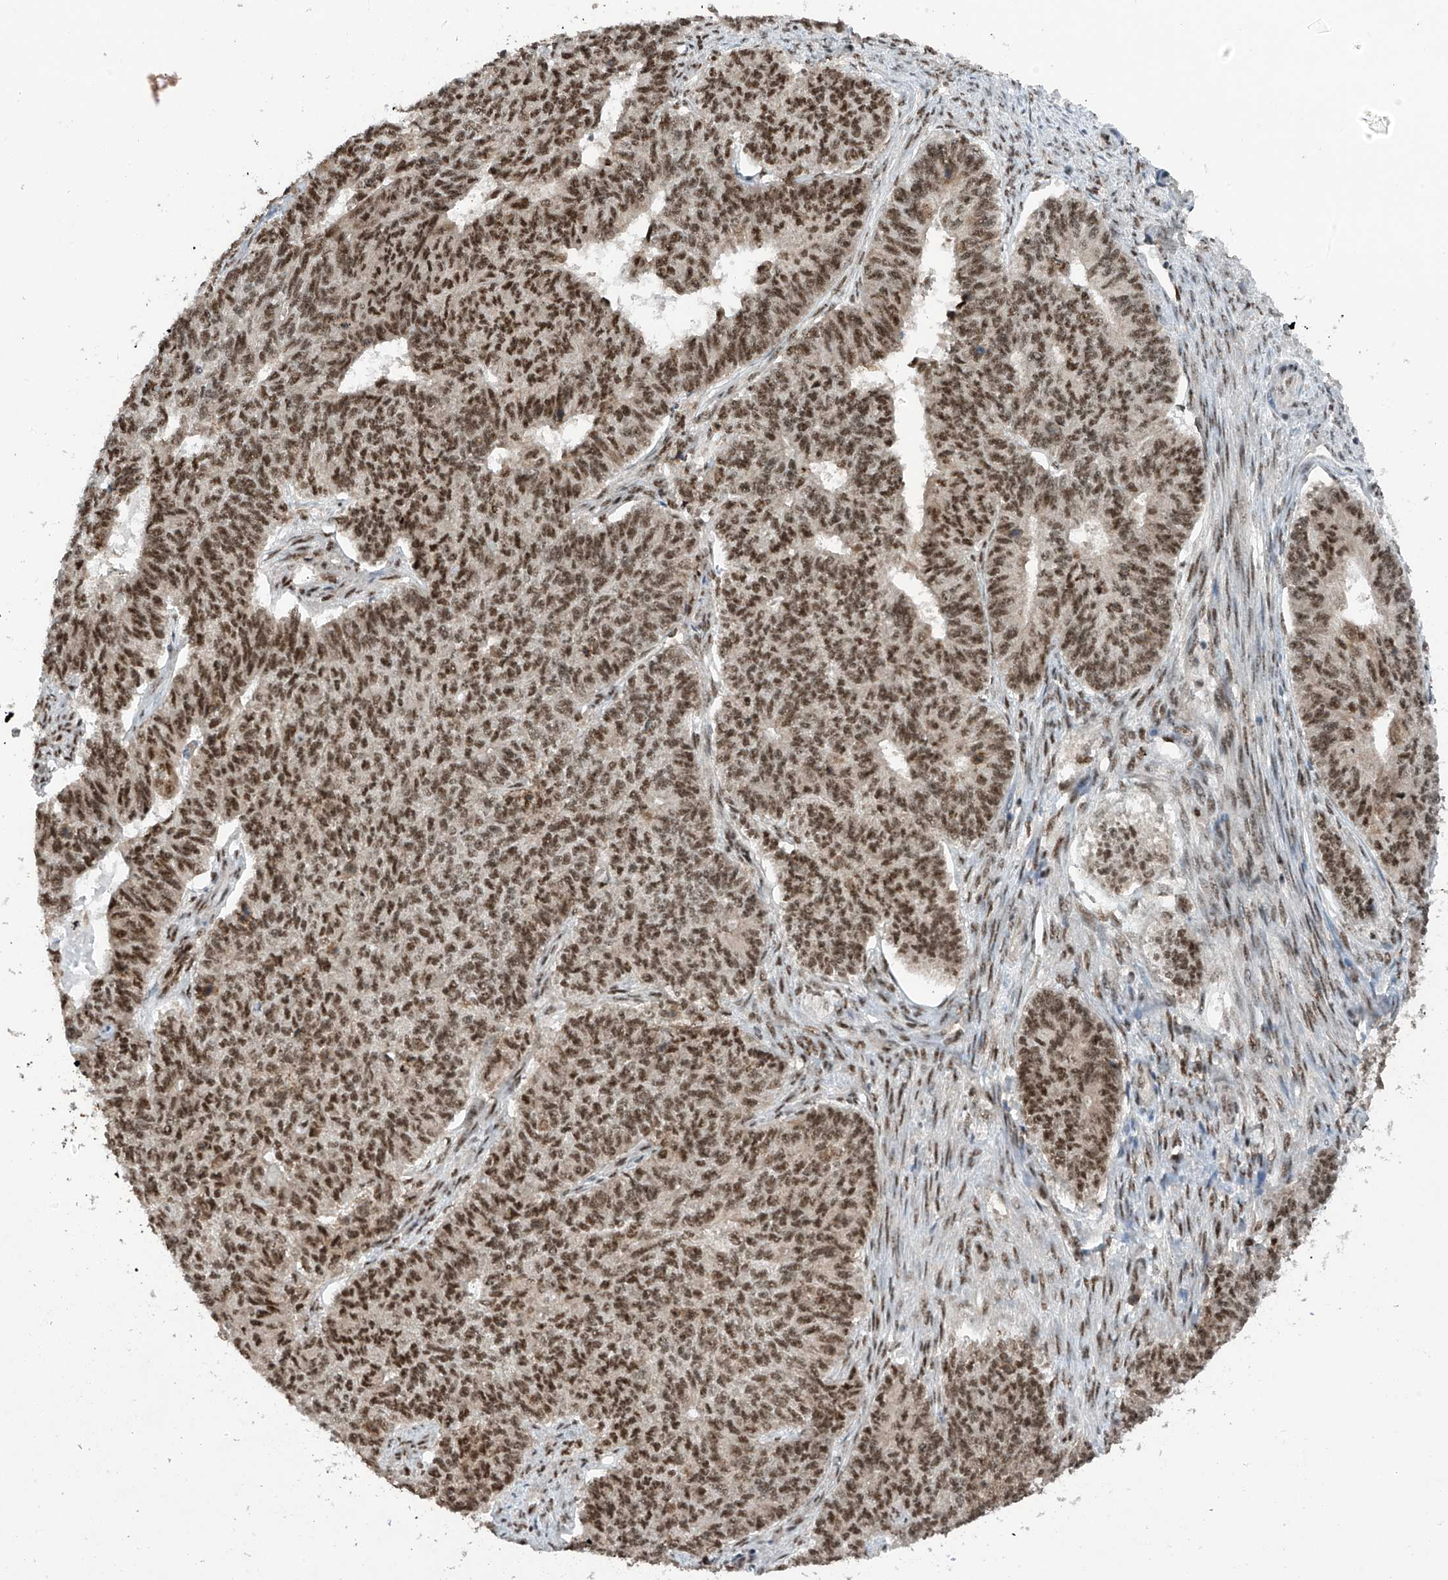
{"staining": {"intensity": "strong", "quantity": ">75%", "location": "nuclear"}, "tissue": "endometrial cancer", "cell_type": "Tumor cells", "image_type": "cancer", "snomed": [{"axis": "morphology", "description": "Adenocarcinoma, NOS"}, {"axis": "topography", "description": "Endometrium"}], "caption": "Tumor cells exhibit high levels of strong nuclear staining in about >75% of cells in endometrial cancer.", "gene": "RPAIN", "patient": {"sex": "female", "age": 32}}